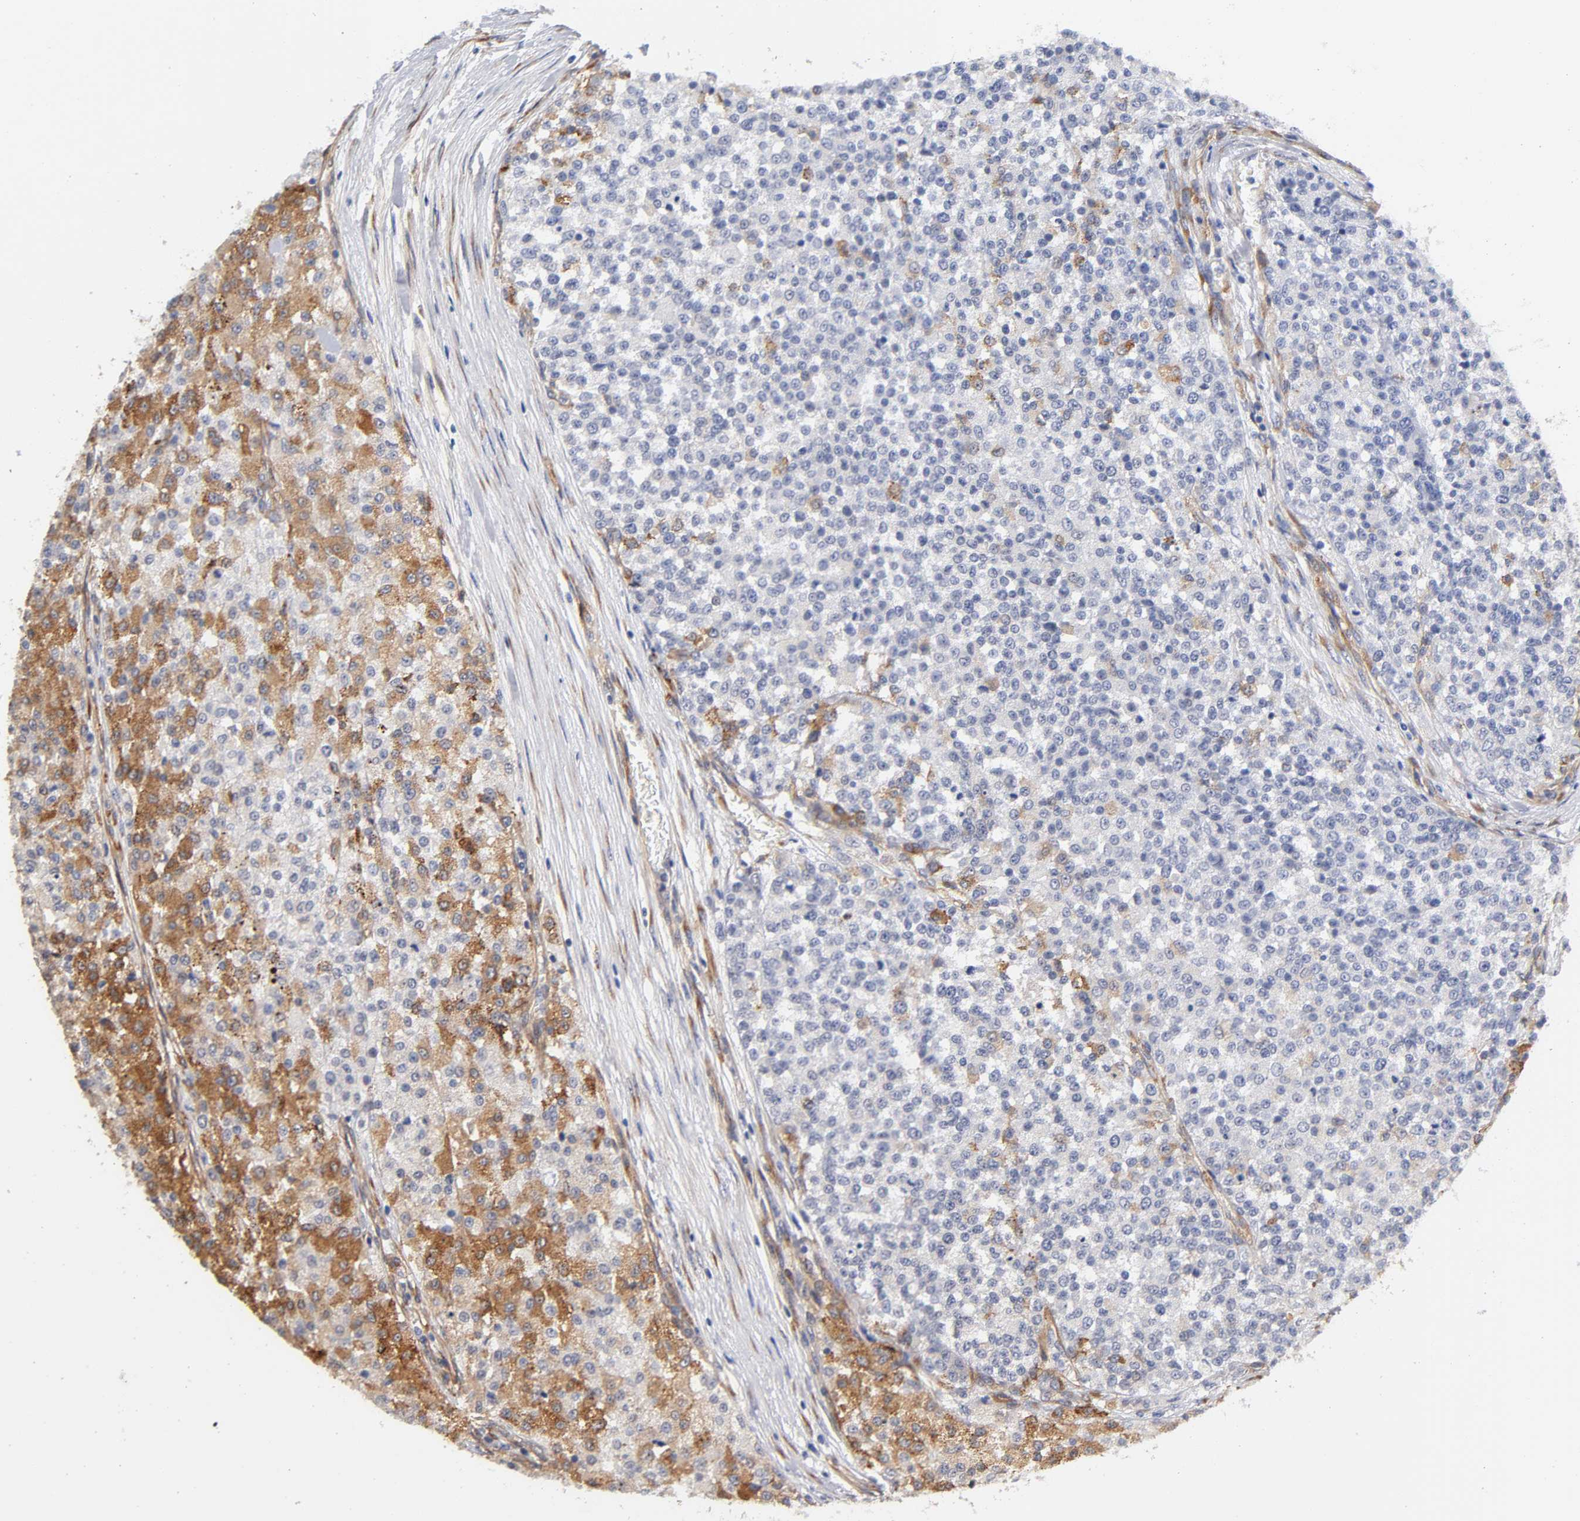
{"staining": {"intensity": "moderate", "quantity": "<25%", "location": "cytoplasmic/membranous"}, "tissue": "testis cancer", "cell_type": "Tumor cells", "image_type": "cancer", "snomed": [{"axis": "morphology", "description": "Seminoma, NOS"}, {"axis": "topography", "description": "Testis"}], "caption": "Immunohistochemistry histopathology image of human testis seminoma stained for a protein (brown), which shows low levels of moderate cytoplasmic/membranous positivity in approximately <25% of tumor cells.", "gene": "LAMB1", "patient": {"sex": "male", "age": 59}}